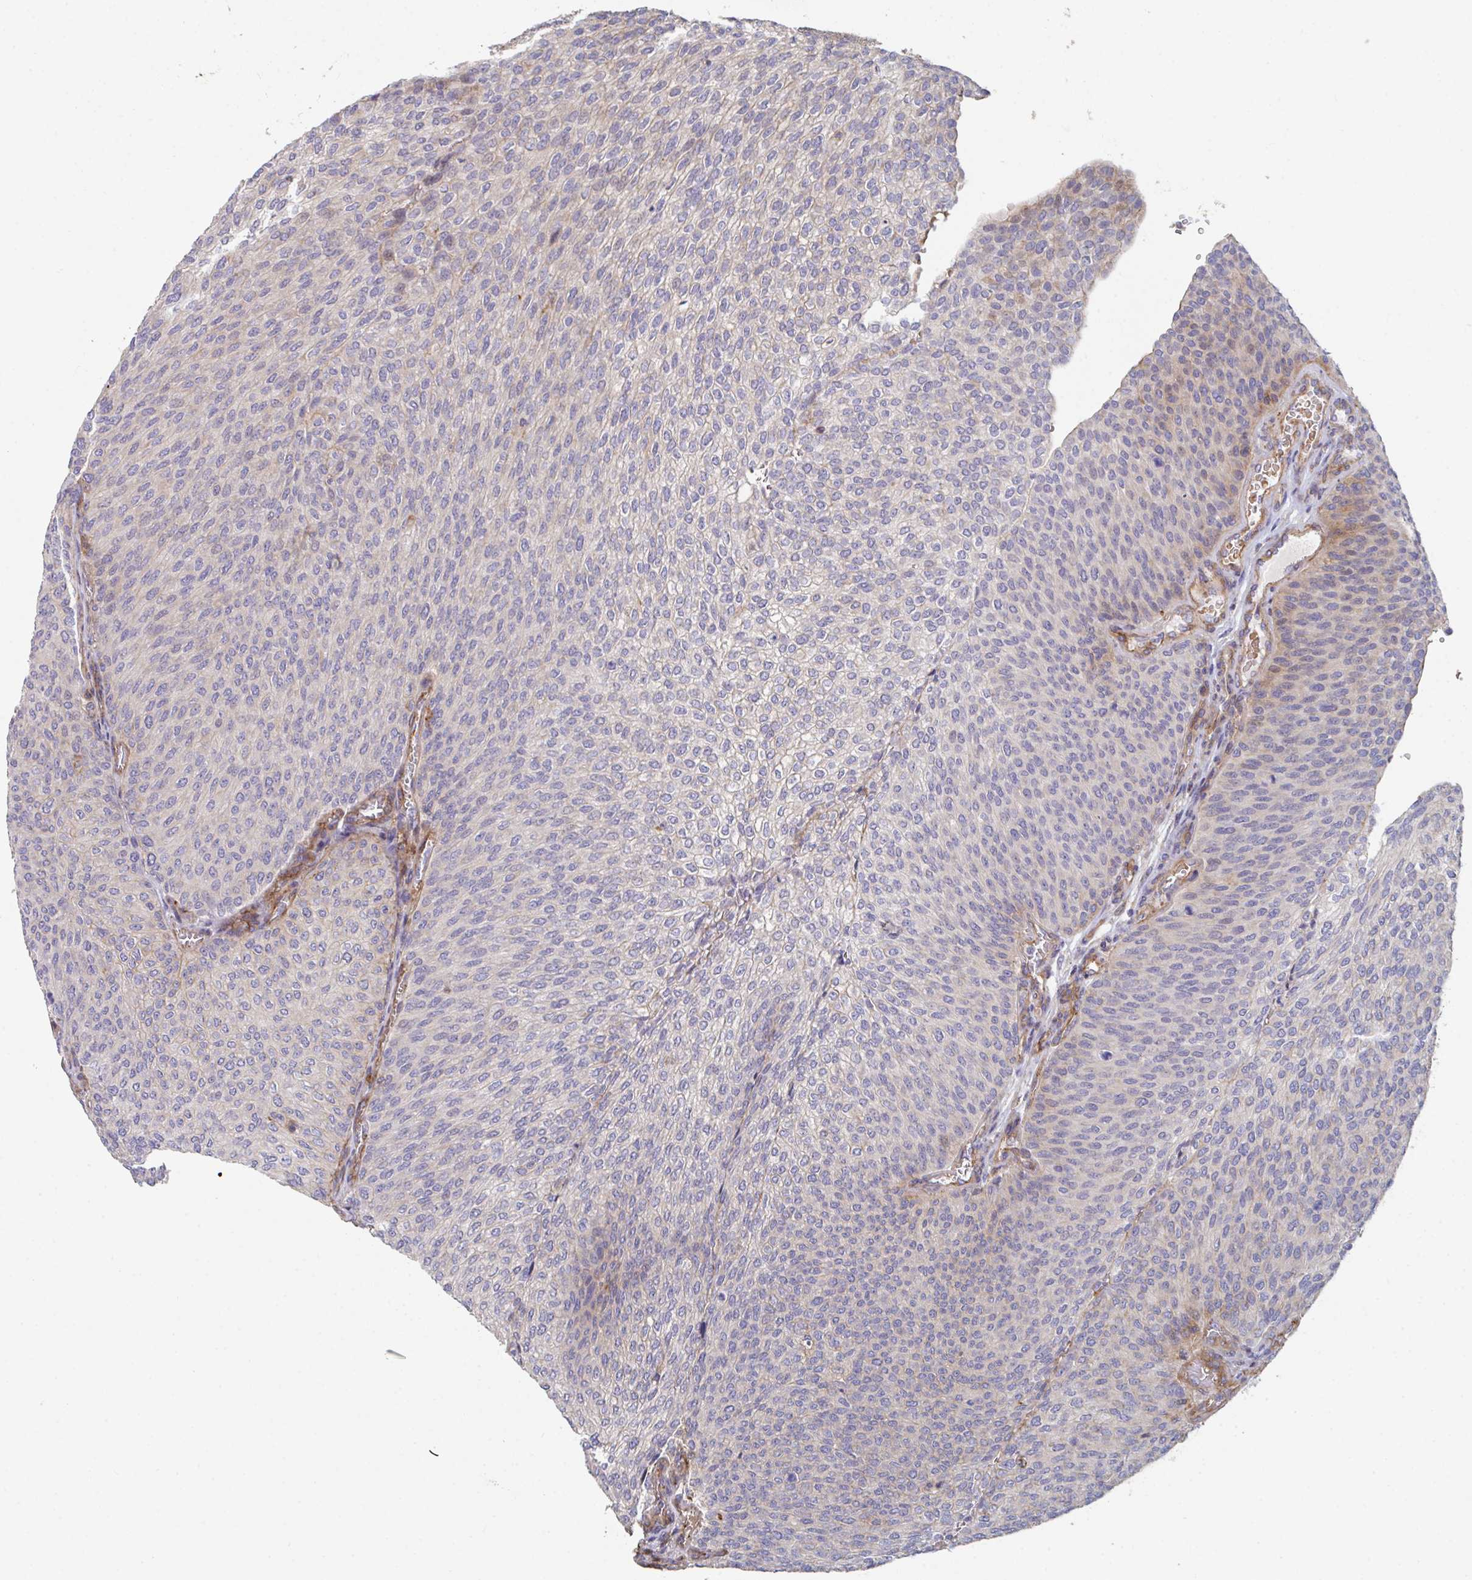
{"staining": {"intensity": "weak", "quantity": "<25%", "location": "cytoplasmic/membranous"}, "tissue": "urothelial cancer", "cell_type": "Tumor cells", "image_type": "cancer", "snomed": [{"axis": "morphology", "description": "Urothelial carcinoma, High grade"}, {"axis": "topography", "description": "Urinary bladder"}], "caption": "Tumor cells show no significant positivity in high-grade urothelial carcinoma. (DAB IHC, high magnification).", "gene": "FZD2", "patient": {"sex": "female", "age": 79}}